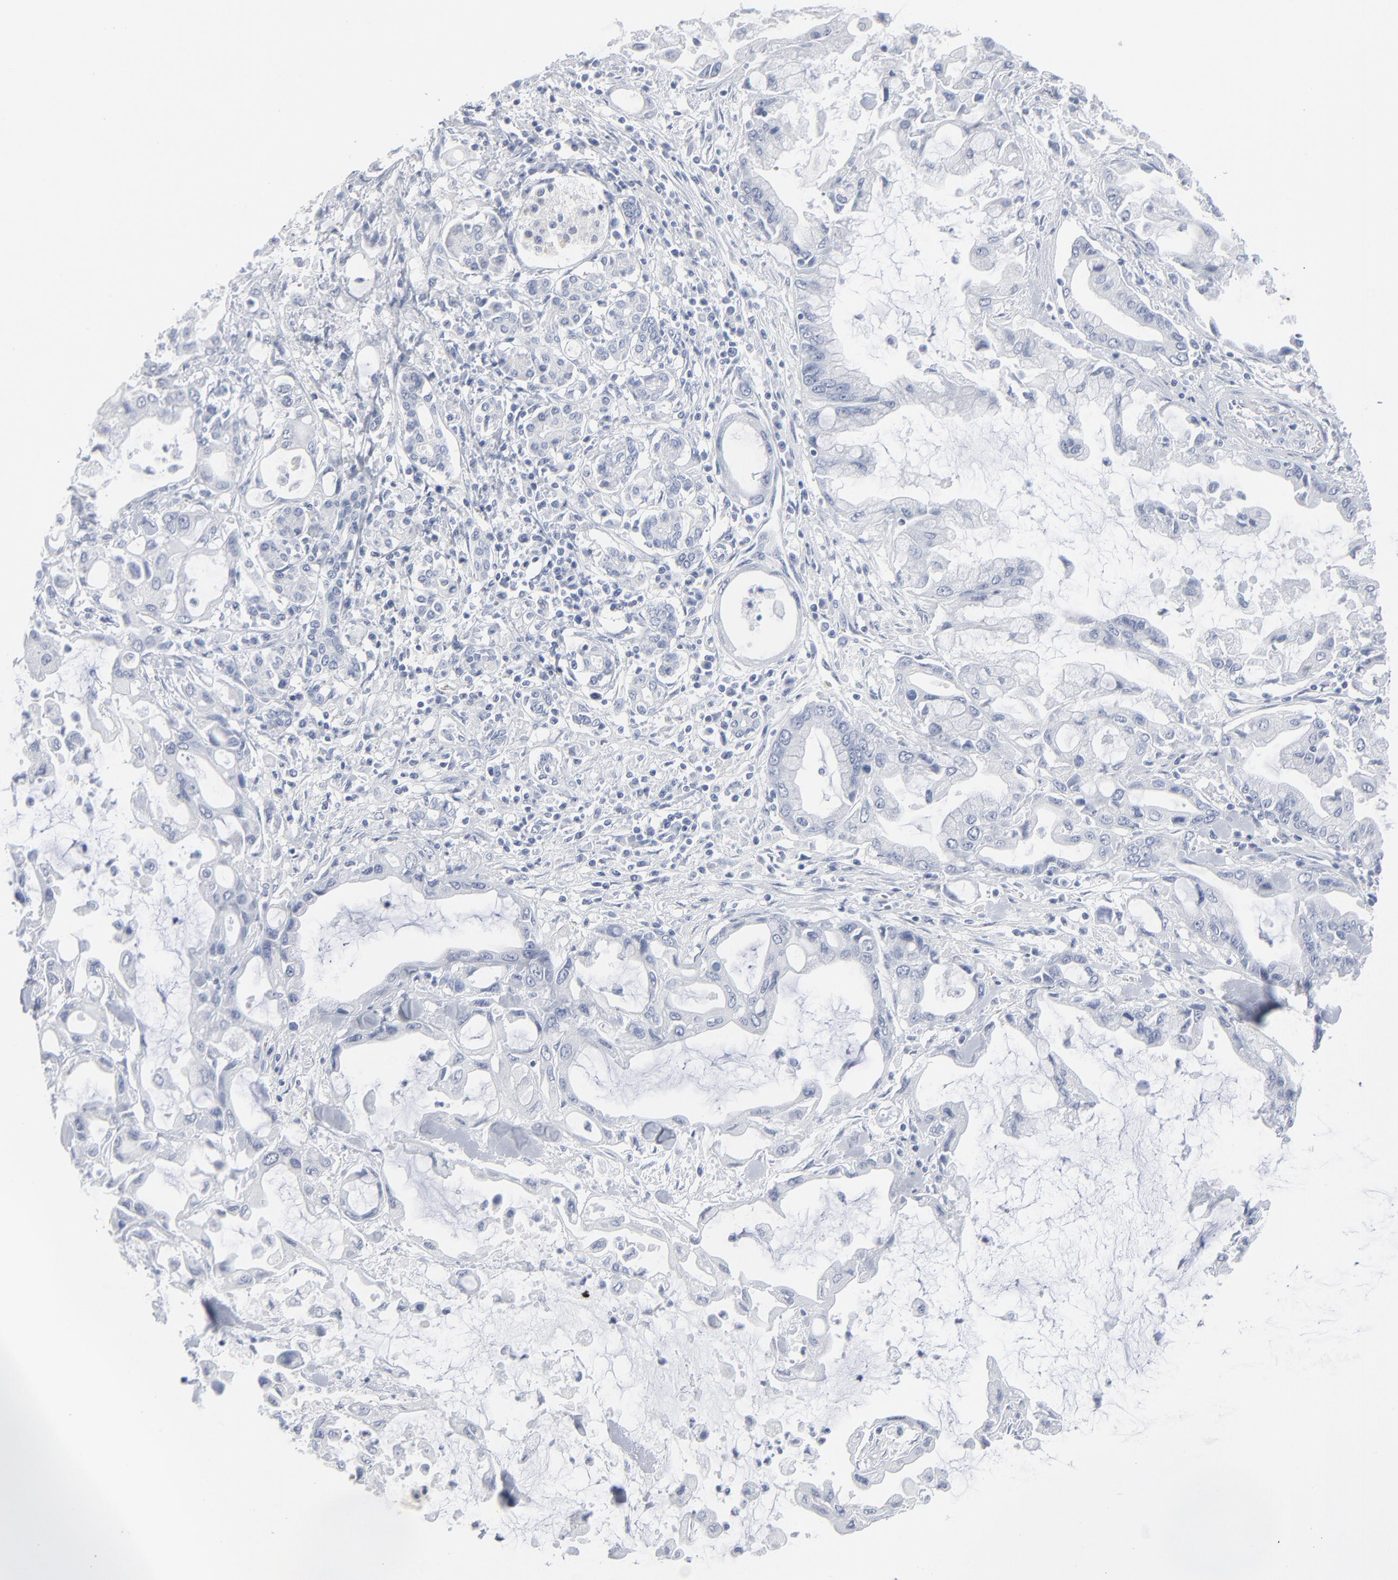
{"staining": {"intensity": "negative", "quantity": "none", "location": "none"}, "tissue": "pancreatic cancer", "cell_type": "Tumor cells", "image_type": "cancer", "snomed": [{"axis": "morphology", "description": "Adenocarcinoma, NOS"}, {"axis": "topography", "description": "Pancreas"}], "caption": "Pancreatic cancer (adenocarcinoma) was stained to show a protein in brown. There is no significant staining in tumor cells. (DAB (3,3'-diaminobenzidine) IHC visualized using brightfield microscopy, high magnification).", "gene": "PAGE1", "patient": {"sex": "female", "age": 57}}